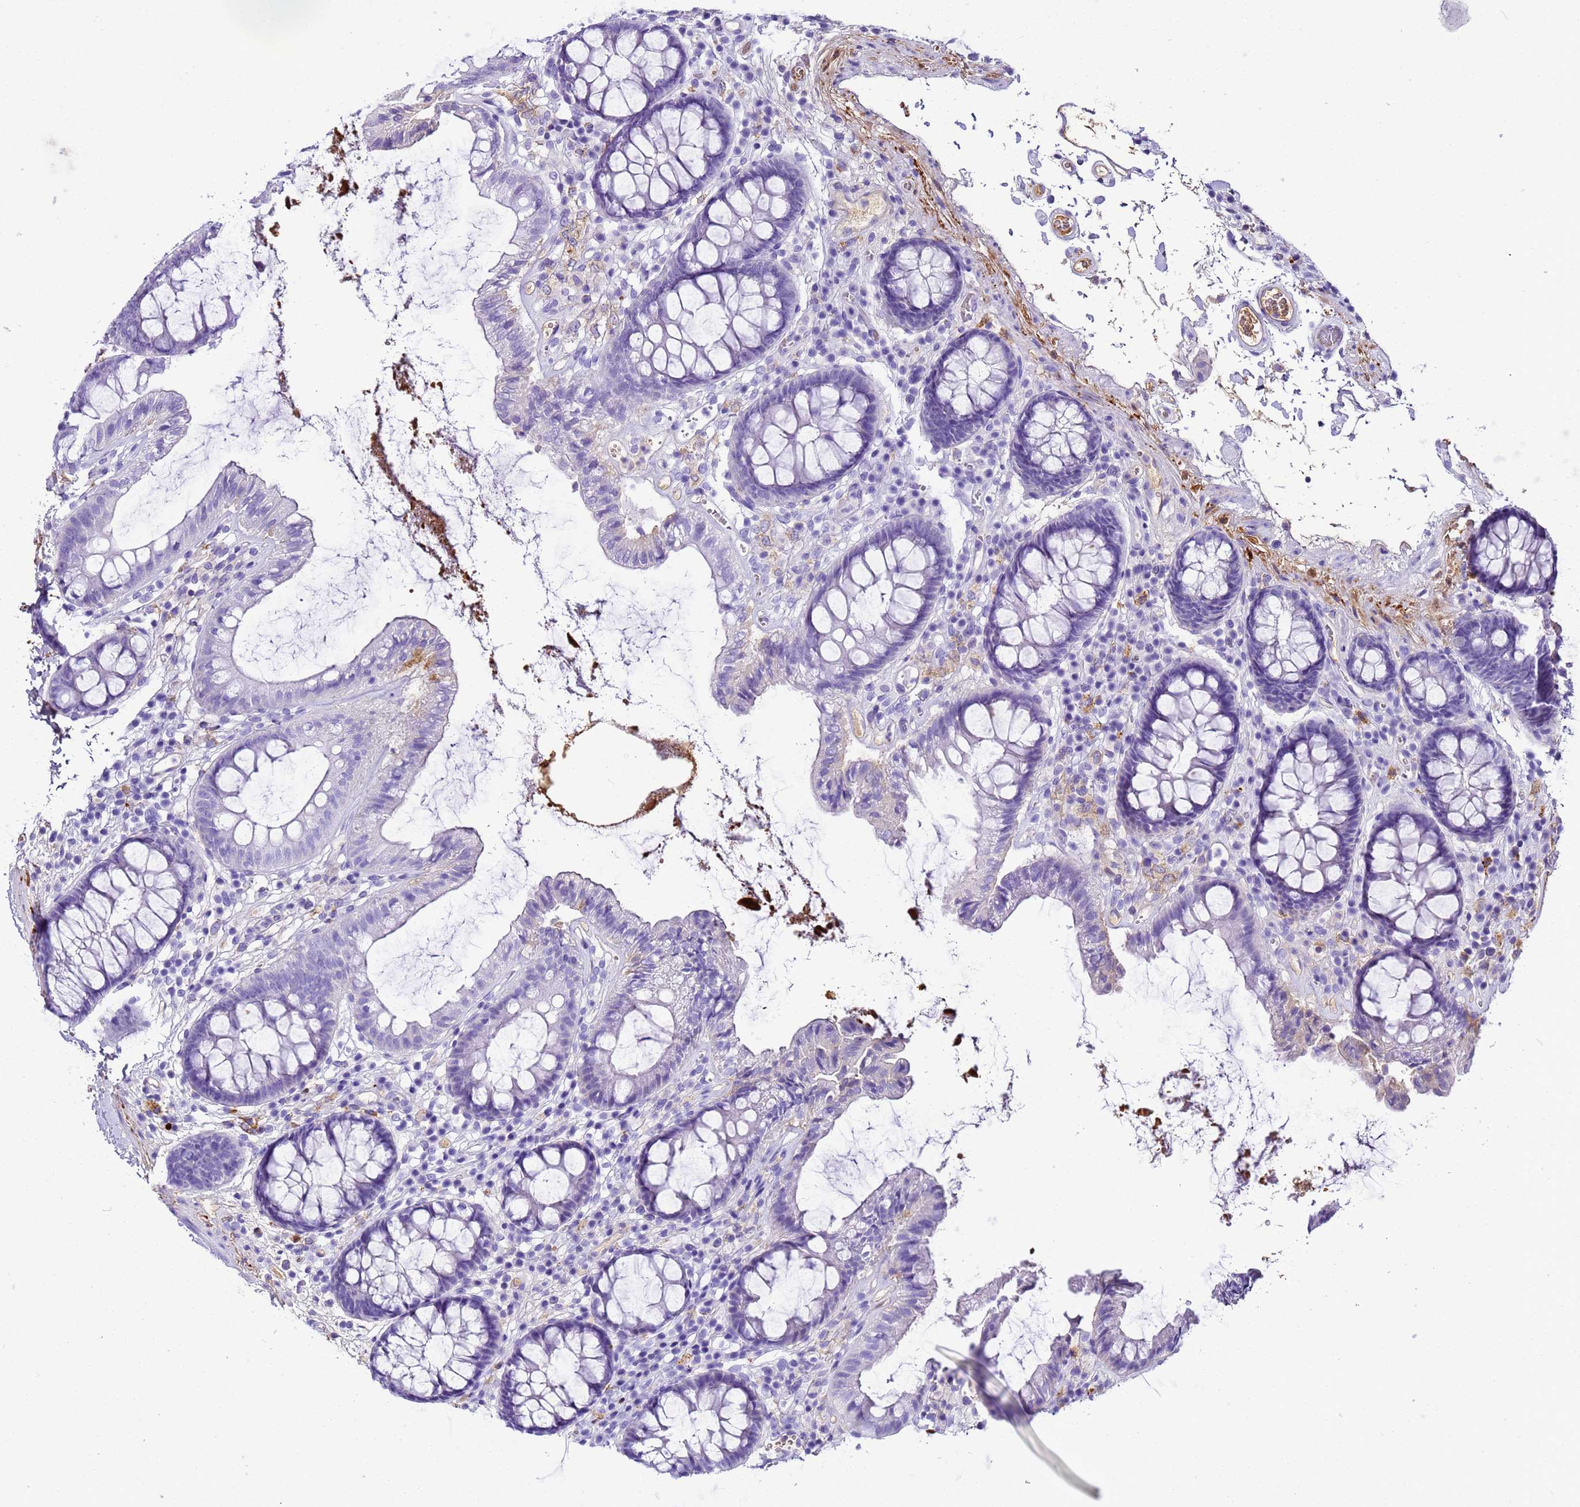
{"staining": {"intensity": "strong", "quantity": "<25%", "location": "cytoplasmic/membranous"}, "tissue": "colon", "cell_type": "Endothelial cells", "image_type": "normal", "snomed": [{"axis": "morphology", "description": "Normal tissue, NOS"}, {"axis": "topography", "description": "Colon"}], "caption": "Immunohistochemistry (IHC) histopathology image of normal colon: colon stained using IHC exhibits medium levels of strong protein expression localized specifically in the cytoplasmic/membranous of endothelial cells, appearing as a cytoplasmic/membranous brown color.", "gene": "CFHR1", "patient": {"sex": "male", "age": 84}}